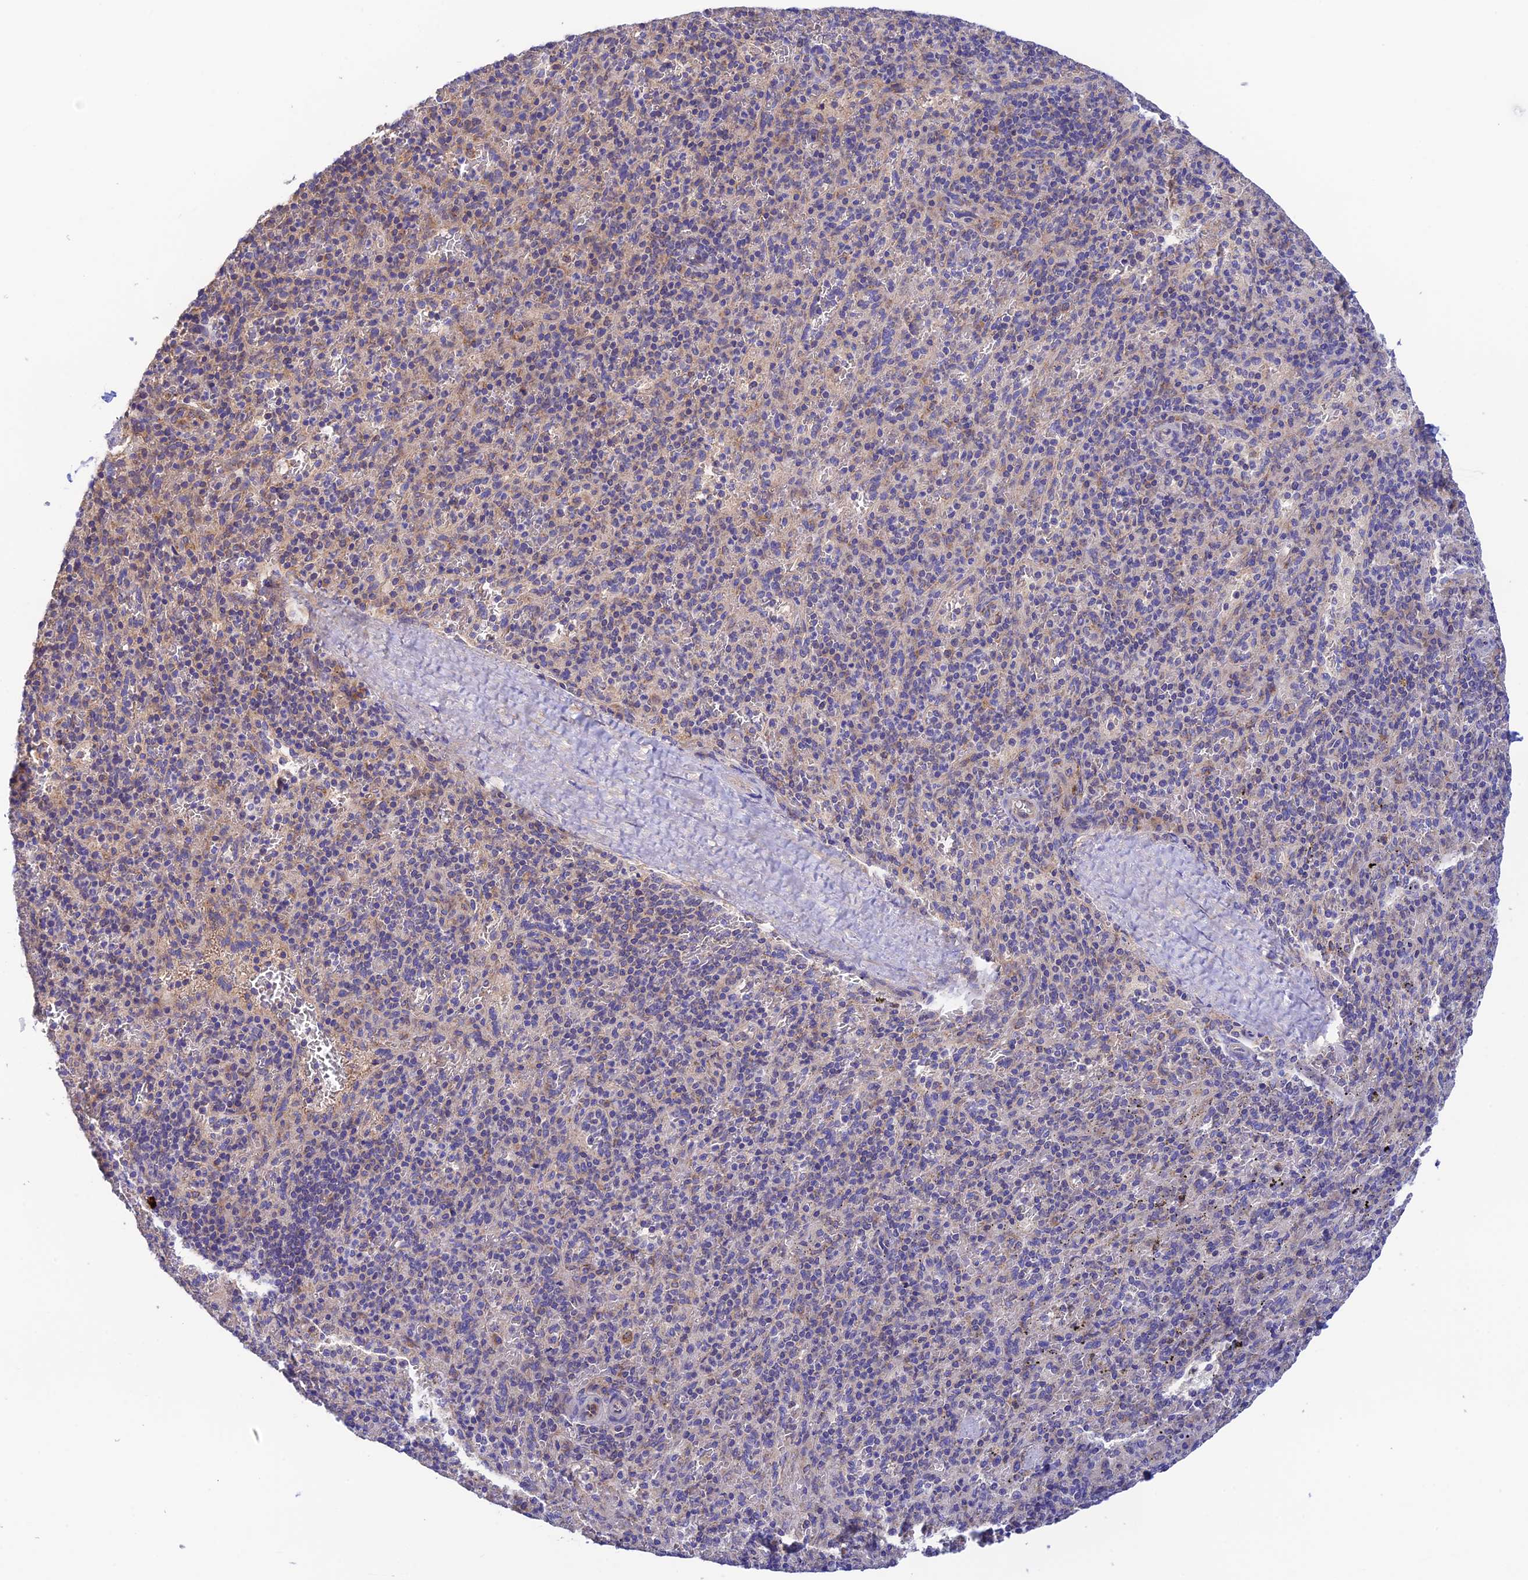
{"staining": {"intensity": "negative", "quantity": "none", "location": "none"}, "tissue": "spleen", "cell_type": "Cells in red pulp", "image_type": "normal", "snomed": [{"axis": "morphology", "description": "Normal tissue, NOS"}, {"axis": "topography", "description": "Spleen"}], "caption": "This is a histopathology image of immunohistochemistry (IHC) staining of unremarkable spleen, which shows no staining in cells in red pulp.", "gene": "RANBP6", "patient": {"sex": "male", "age": 82}}